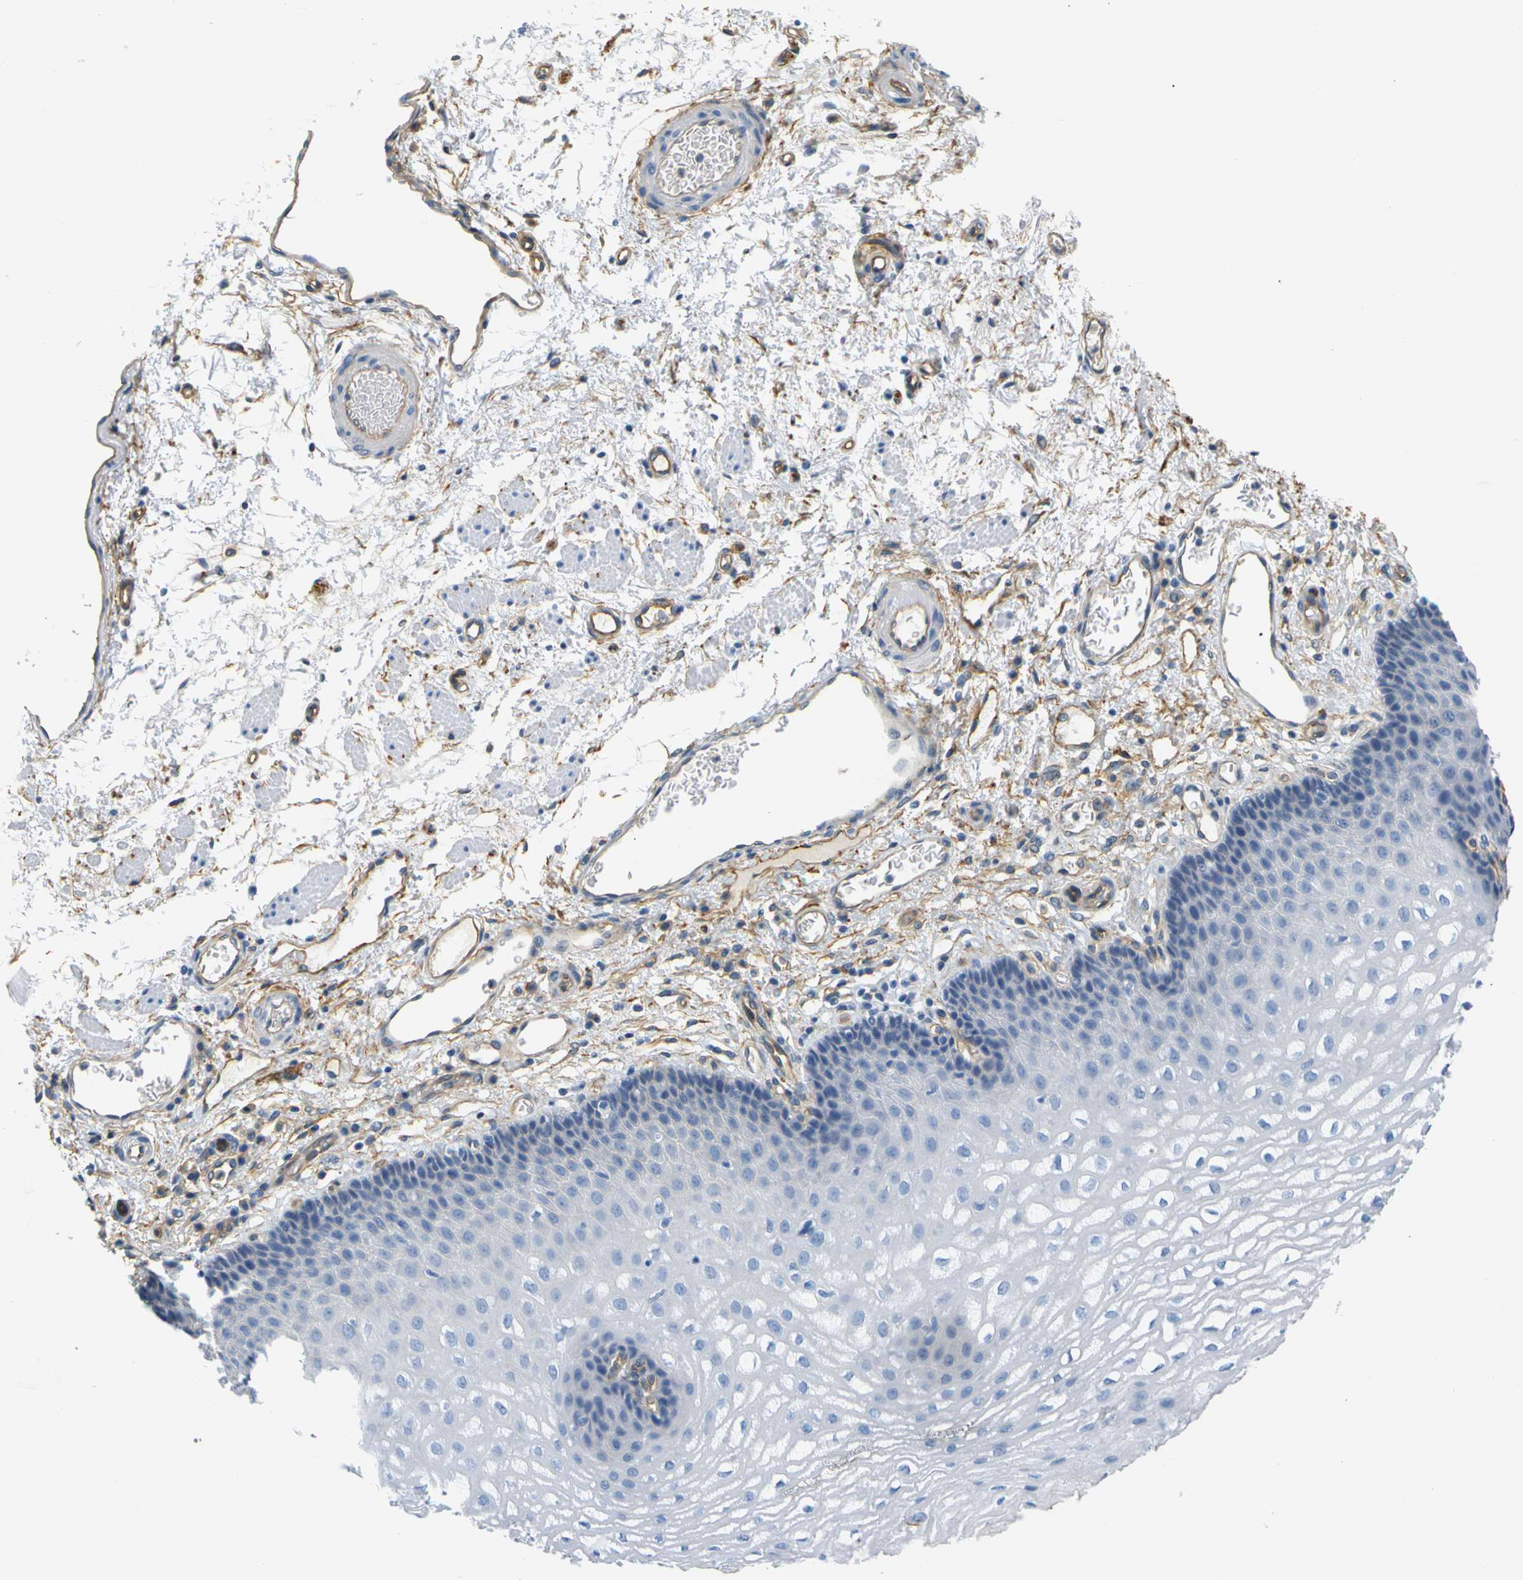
{"staining": {"intensity": "negative", "quantity": "none", "location": "none"}, "tissue": "esophagus", "cell_type": "Squamous epithelial cells", "image_type": "normal", "snomed": [{"axis": "morphology", "description": "Normal tissue, NOS"}, {"axis": "topography", "description": "Esophagus"}], "caption": "Immunohistochemistry of normal esophagus reveals no staining in squamous epithelial cells.", "gene": "SPTBN1", "patient": {"sex": "male", "age": 54}}